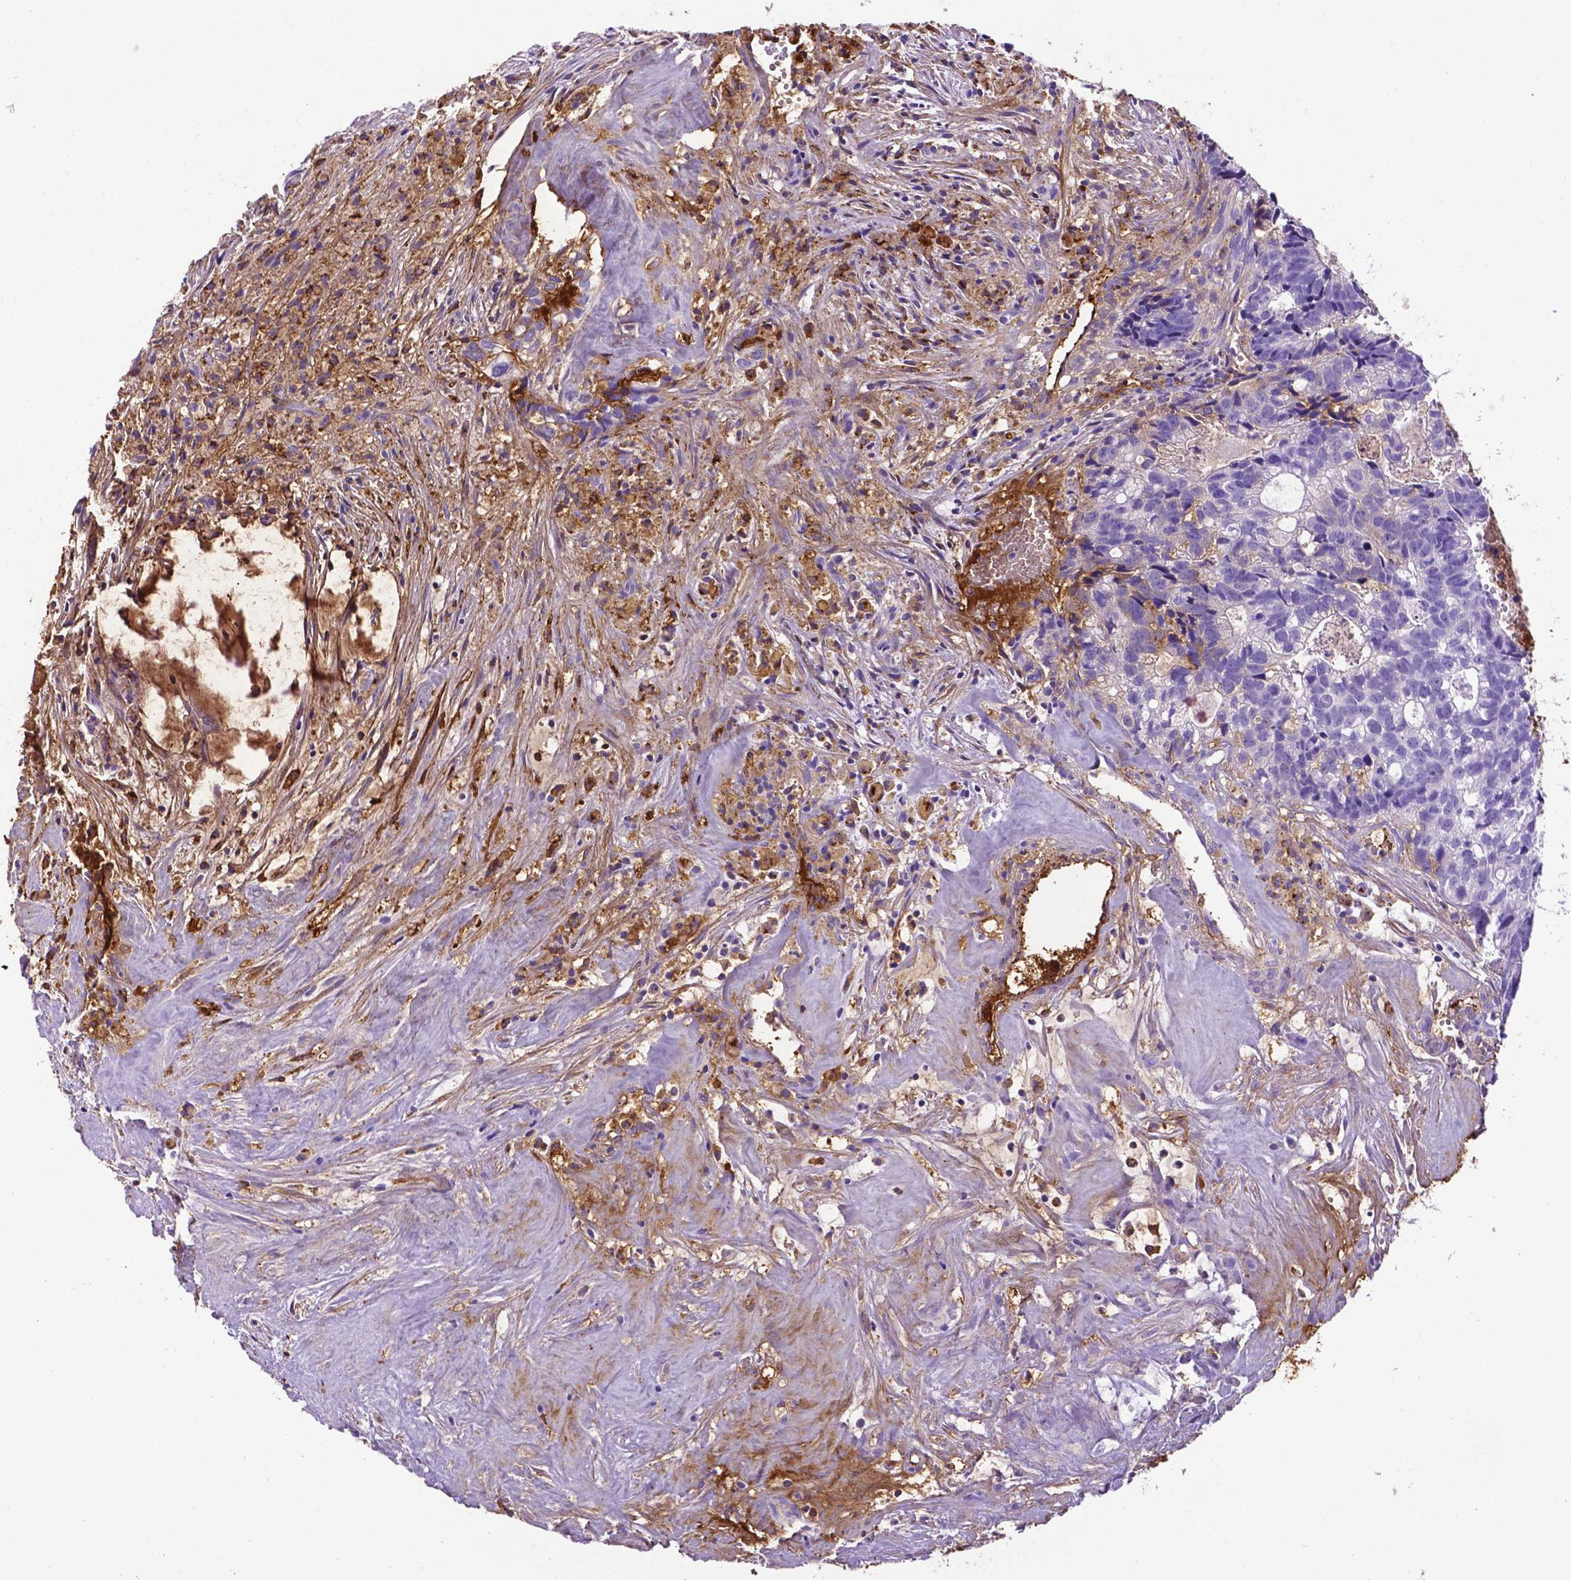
{"staining": {"intensity": "negative", "quantity": "none", "location": "none"}, "tissue": "head and neck cancer", "cell_type": "Tumor cells", "image_type": "cancer", "snomed": [{"axis": "morphology", "description": "Adenocarcinoma, NOS"}, {"axis": "topography", "description": "Head-Neck"}], "caption": "Tumor cells are negative for protein expression in human adenocarcinoma (head and neck).", "gene": "APOE", "patient": {"sex": "male", "age": 62}}